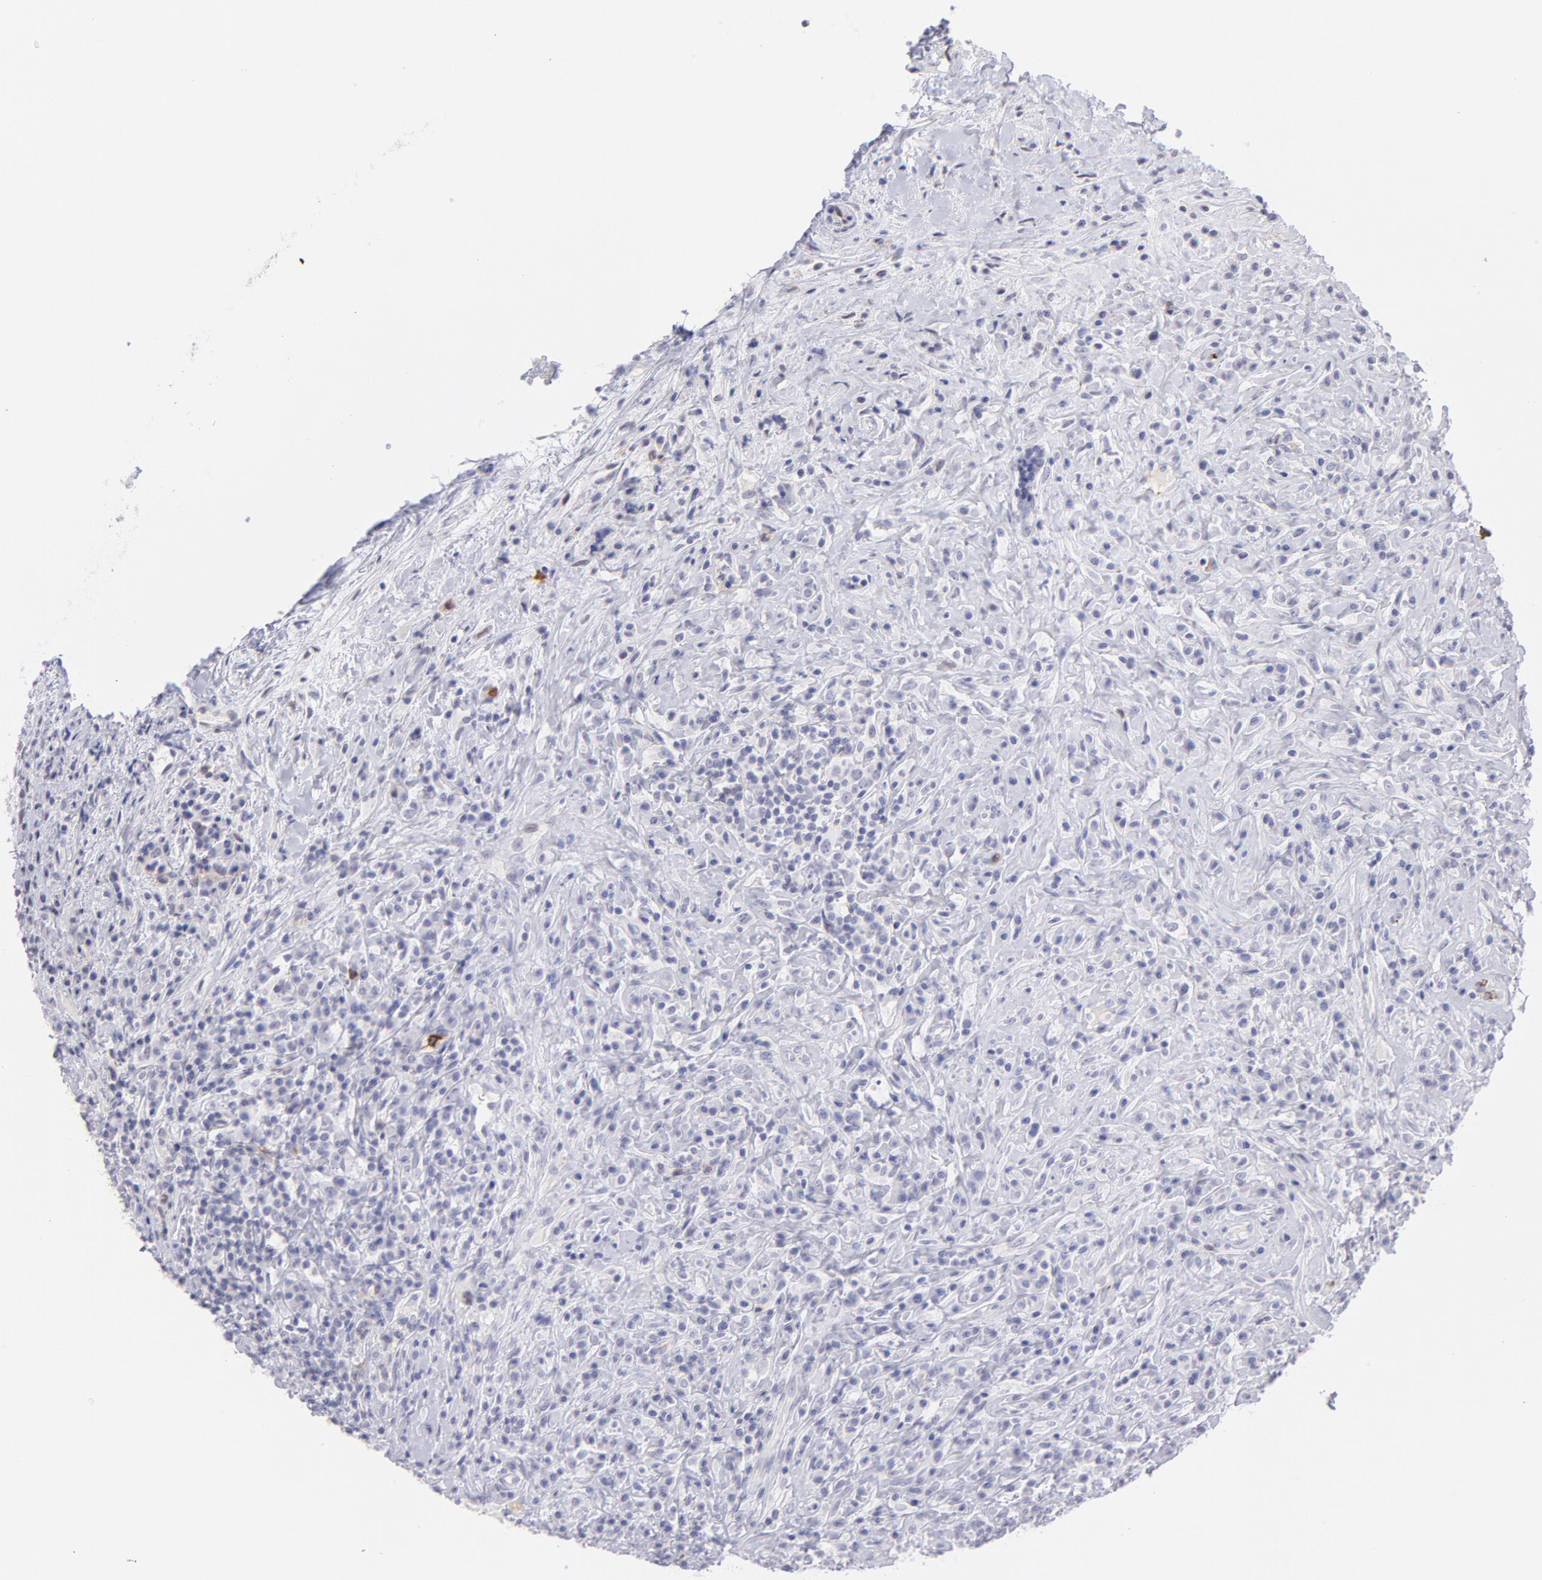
{"staining": {"intensity": "negative", "quantity": "none", "location": "none"}, "tissue": "lymphoma", "cell_type": "Tumor cells", "image_type": "cancer", "snomed": [{"axis": "morphology", "description": "Hodgkin's disease, NOS"}, {"axis": "topography", "description": "Lymph node"}], "caption": "The micrograph shows no staining of tumor cells in lymphoma.", "gene": "LTB4R", "patient": {"sex": "female", "age": 25}}